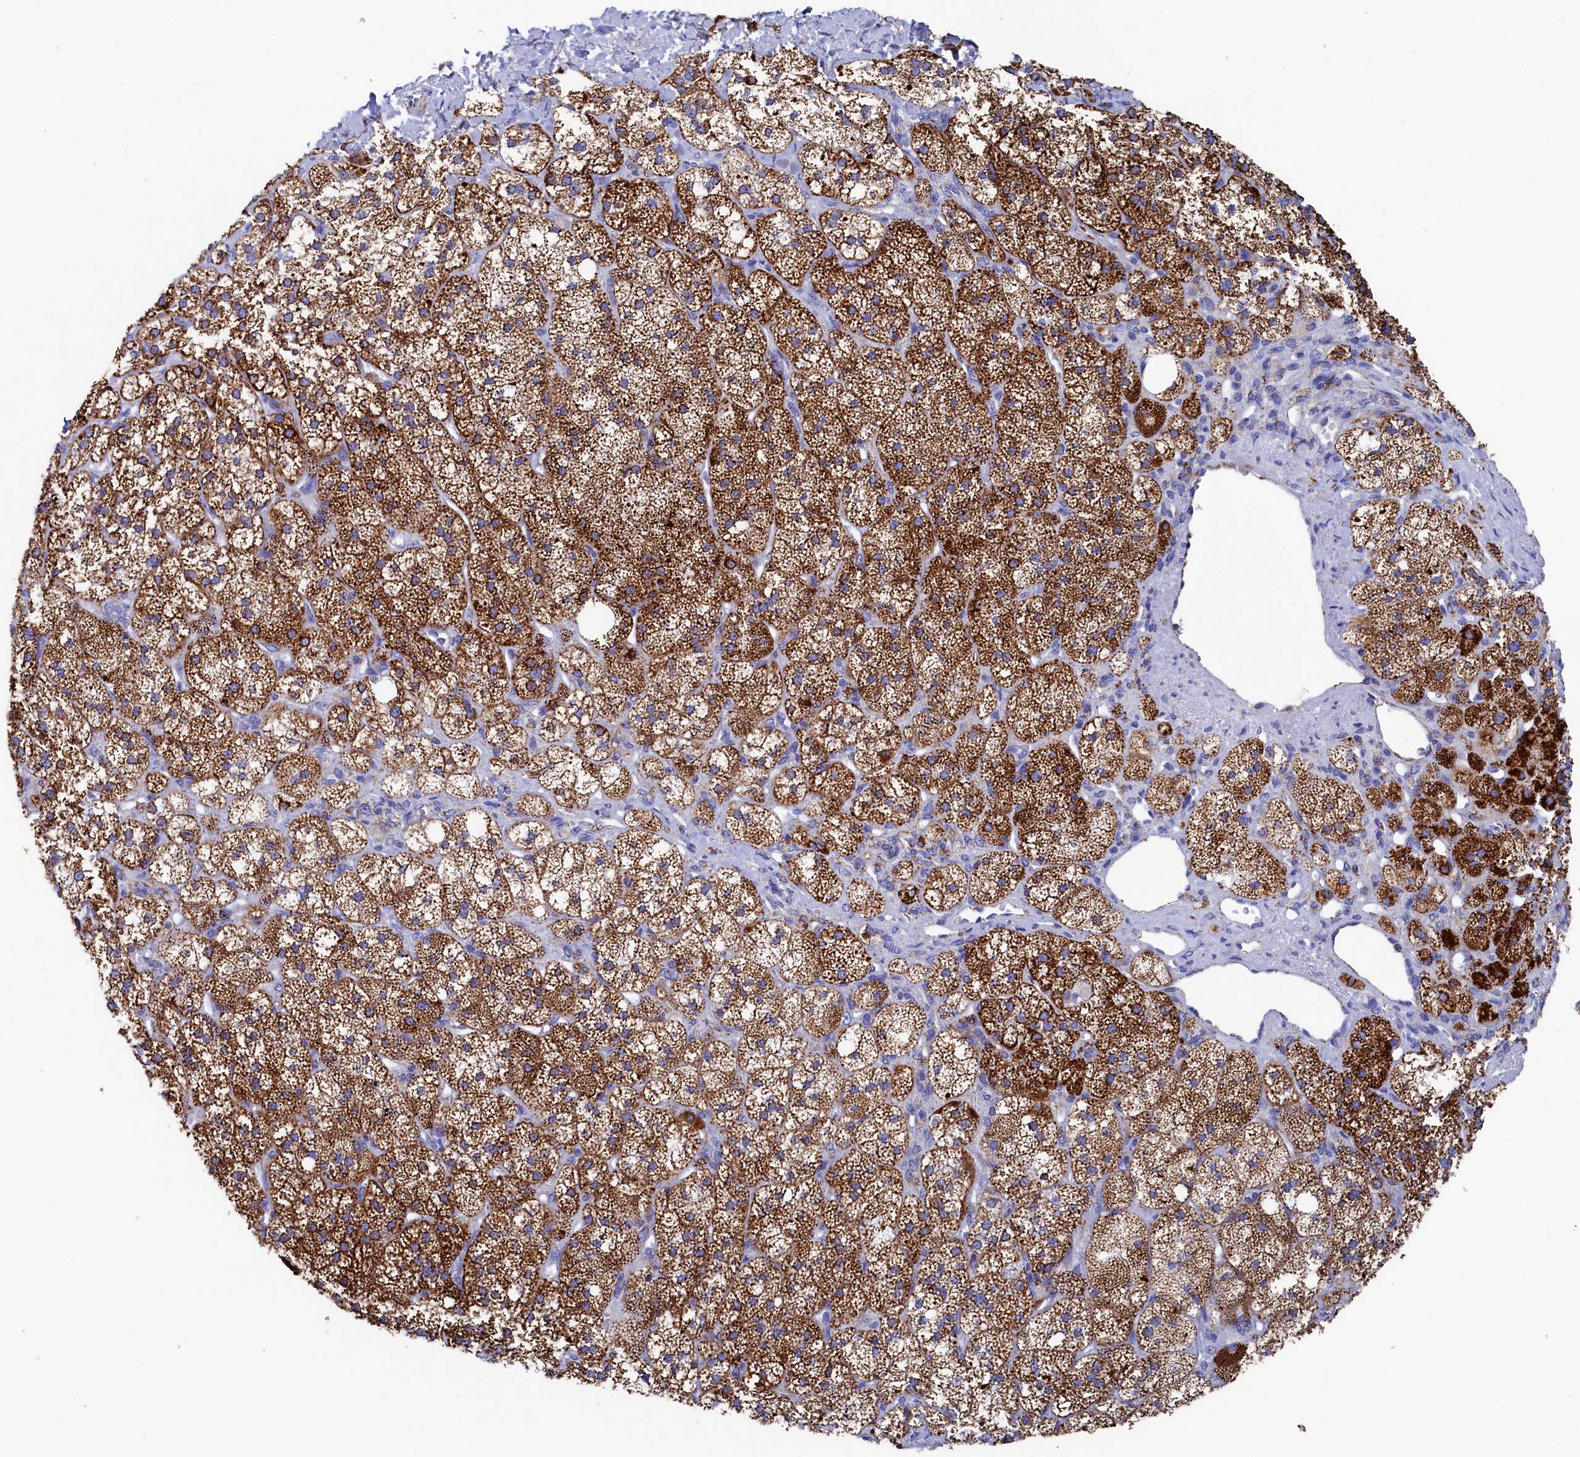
{"staining": {"intensity": "strong", "quantity": ">75%", "location": "cytoplasmic/membranous"}, "tissue": "adrenal gland", "cell_type": "Glandular cells", "image_type": "normal", "snomed": [{"axis": "morphology", "description": "Normal tissue, NOS"}, {"axis": "topography", "description": "Adrenal gland"}], "caption": "Benign adrenal gland was stained to show a protein in brown. There is high levels of strong cytoplasmic/membranous expression in about >75% of glandular cells. The staining was performed using DAB, with brown indicating positive protein expression. Nuclei are stained blue with hematoxylin.", "gene": "MMAB", "patient": {"sex": "male", "age": 61}}